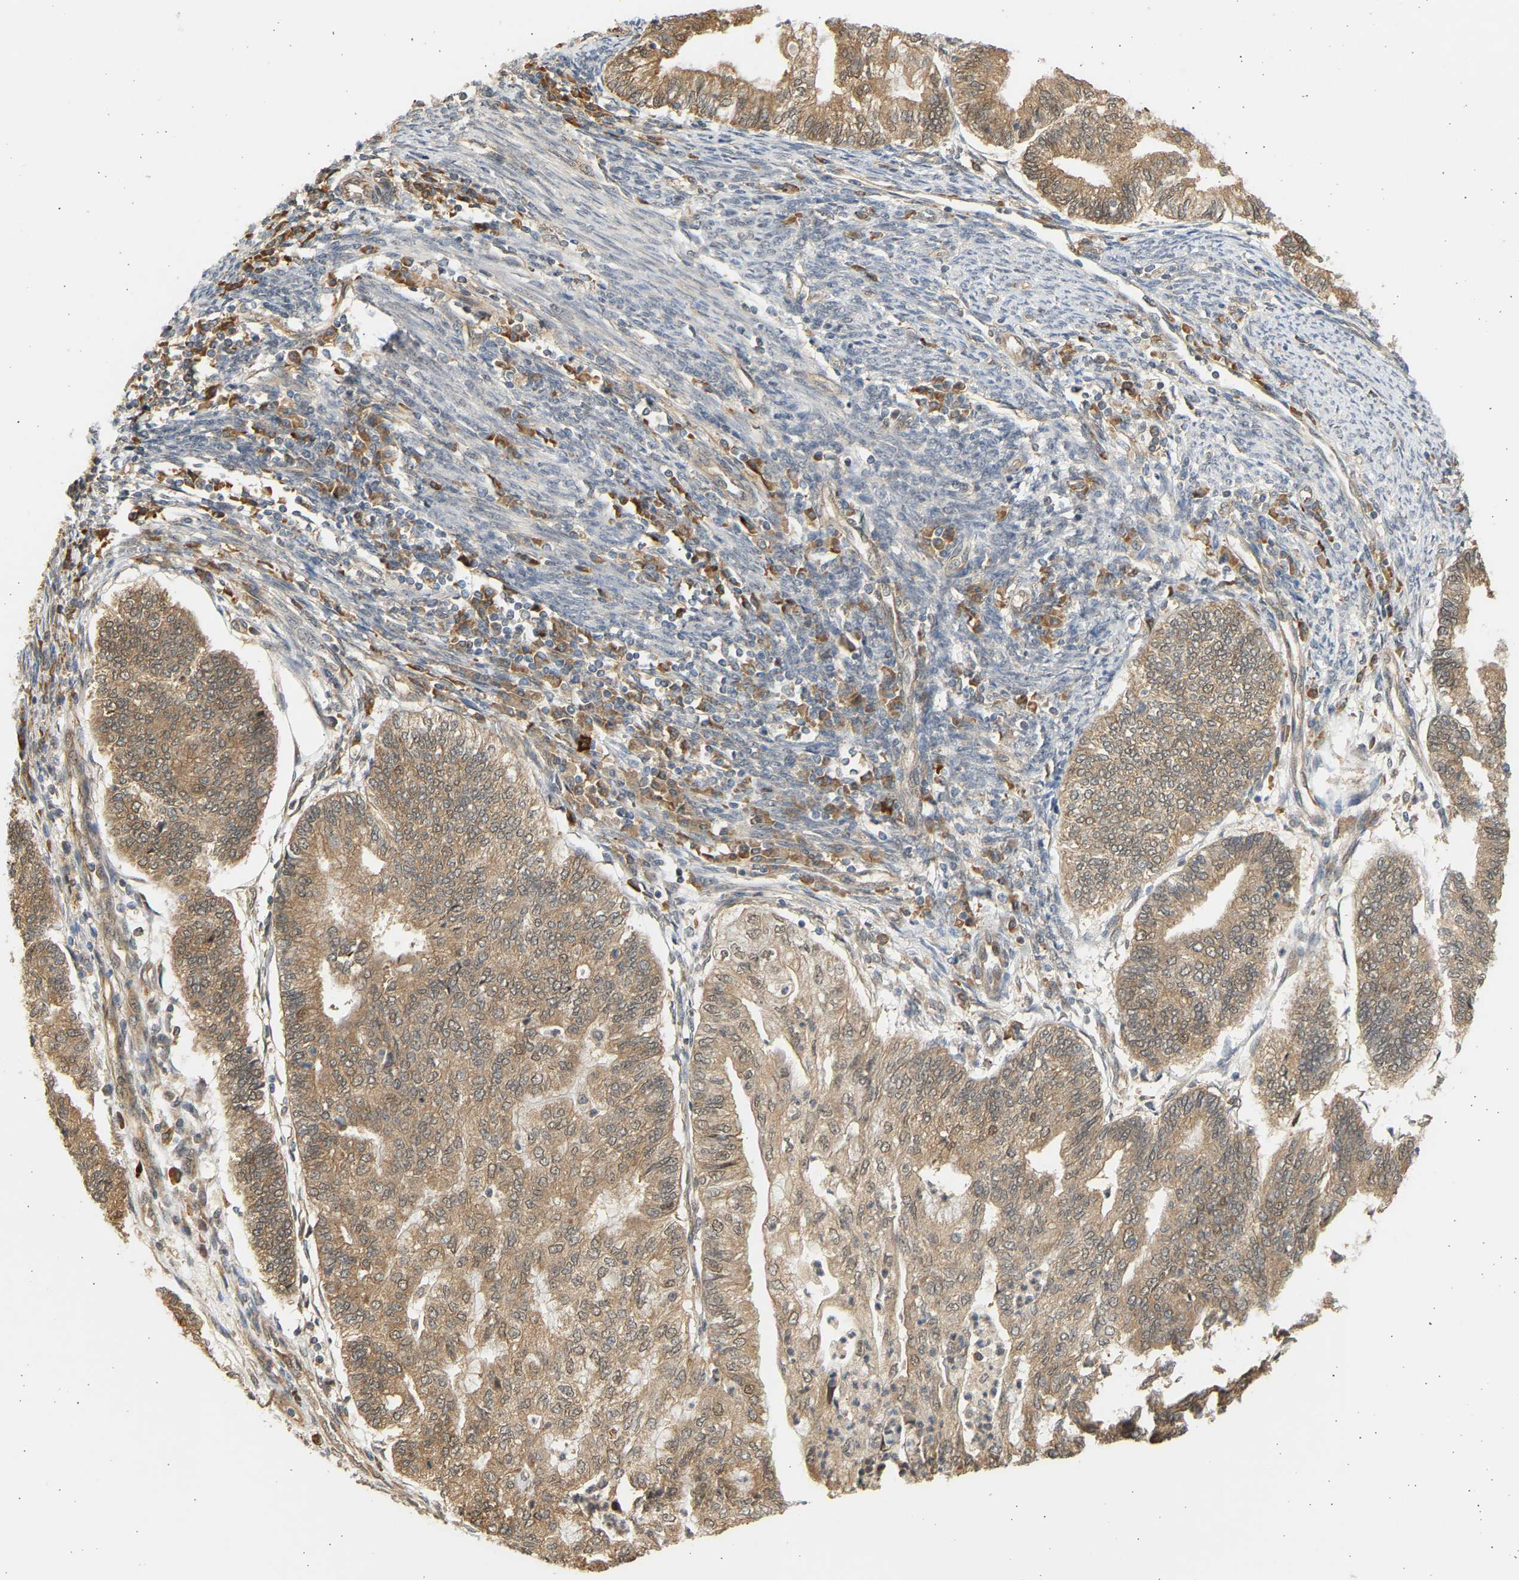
{"staining": {"intensity": "moderate", "quantity": ">75%", "location": "cytoplasmic/membranous,nuclear"}, "tissue": "endometrial cancer", "cell_type": "Tumor cells", "image_type": "cancer", "snomed": [{"axis": "morphology", "description": "Adenocarcinoma, NOS"}, {"axis": "topography", "description": "Endometrium"}], "caption": "DAB (3,3'-diaminobenzidine) immunohistochemical staining of human endometrial cancer exhibits moderate cytoplasmic/membranous and nuclear protein positivity in about >75% of tumor cells.", "gene": "B4GALT6", "patient": {"sex": "female", "age": 59}}